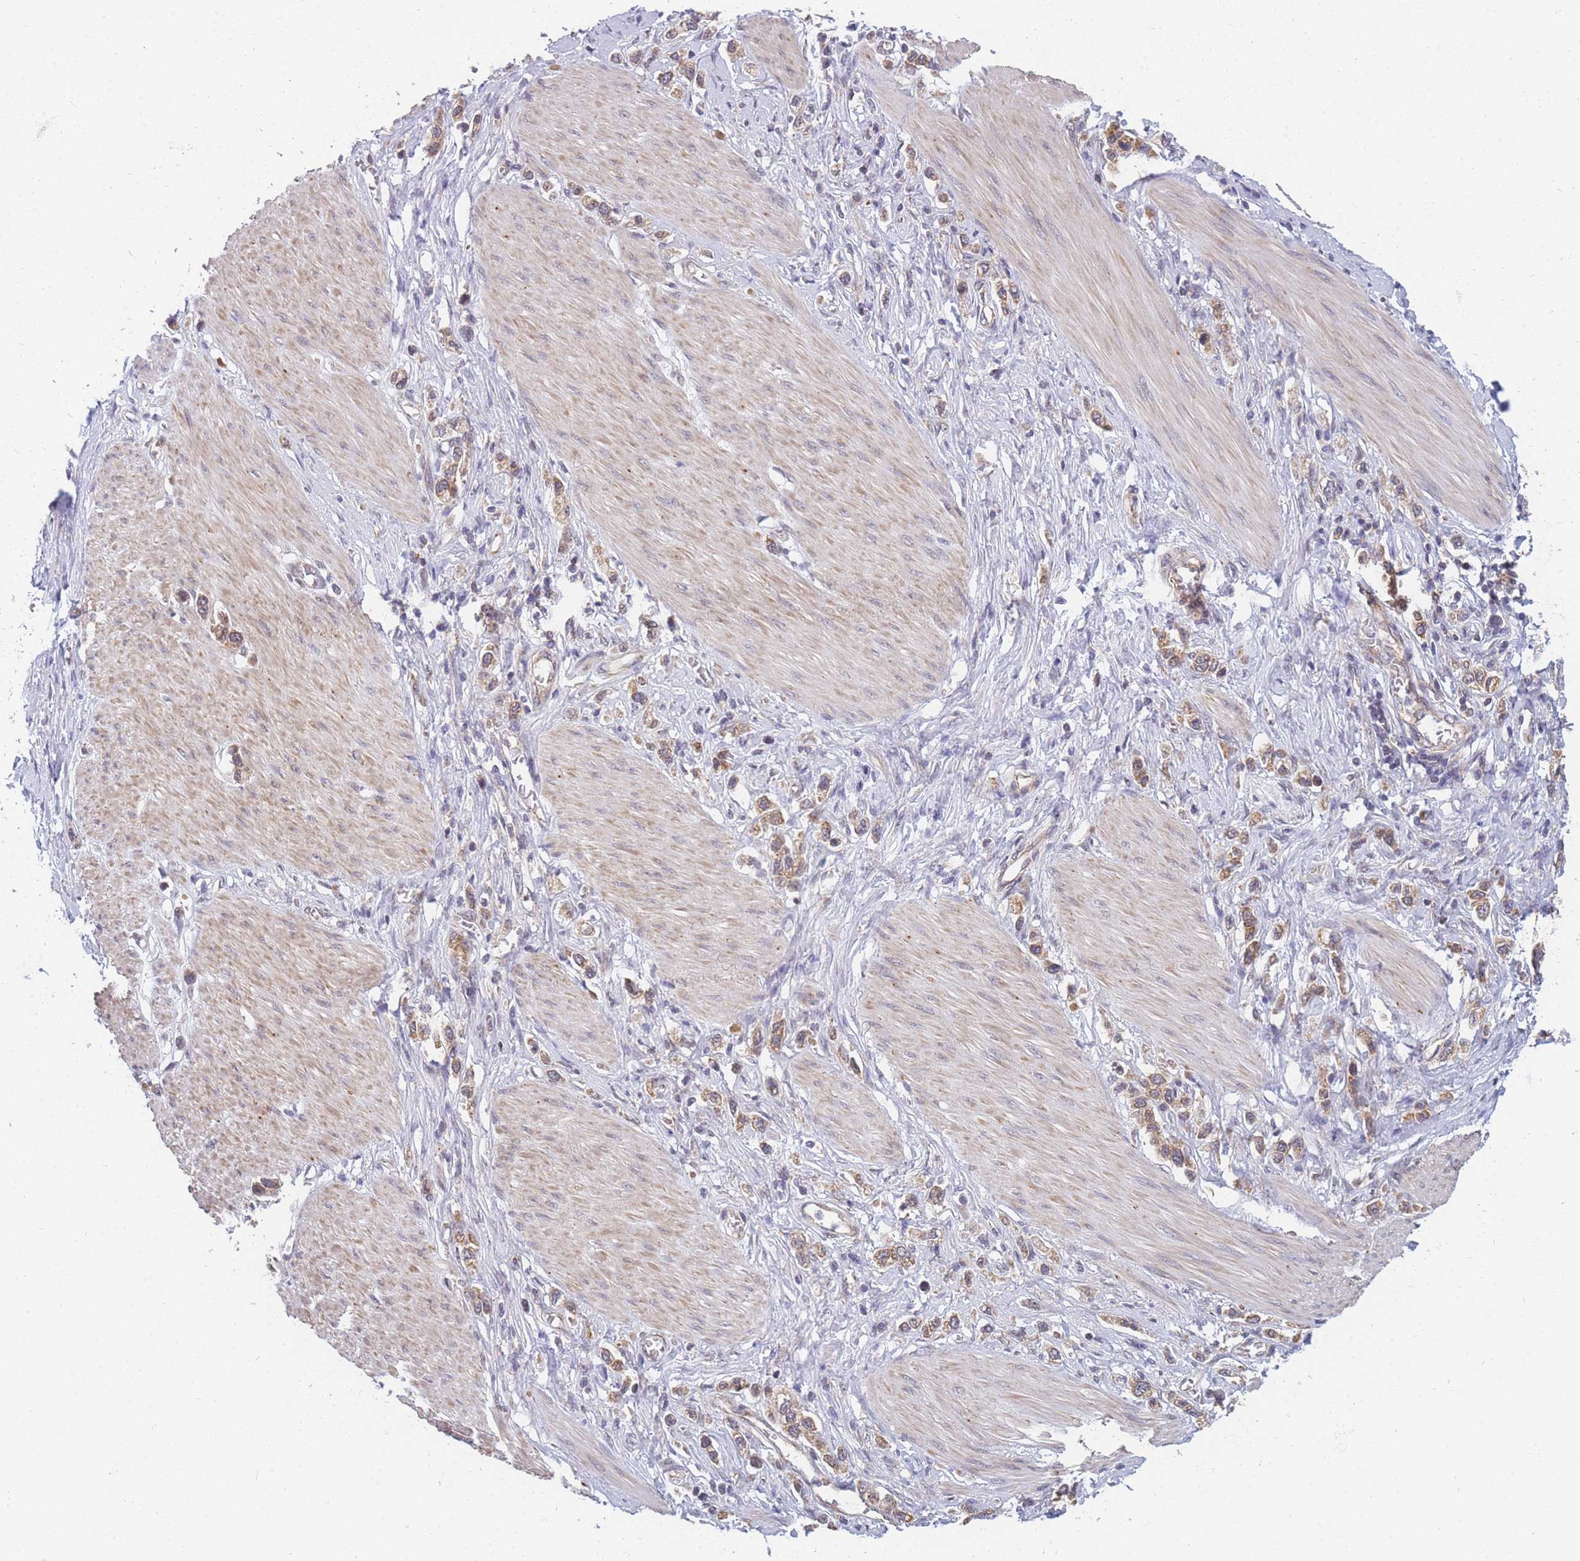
{"staining": {"intensity": "weak", "quantity": ">75%", "location": "cytoplasmic/membranous"}, "tissue": "stomach cancer", "cell_type": "Tumor cells", "image_type": "cancer", "snomed": [{"axis": "morphology", "description": "Adenocarcinoma, NOS"}, {"axis": "topography", "description": "Stomach"}], "caption": "A brown stain labels weak cytoplasmic/membranous positivity of a protein in stomach cancer tumor cells.", "gene": "MRPL23", "patient": {"sex": "female", "age": 65}}